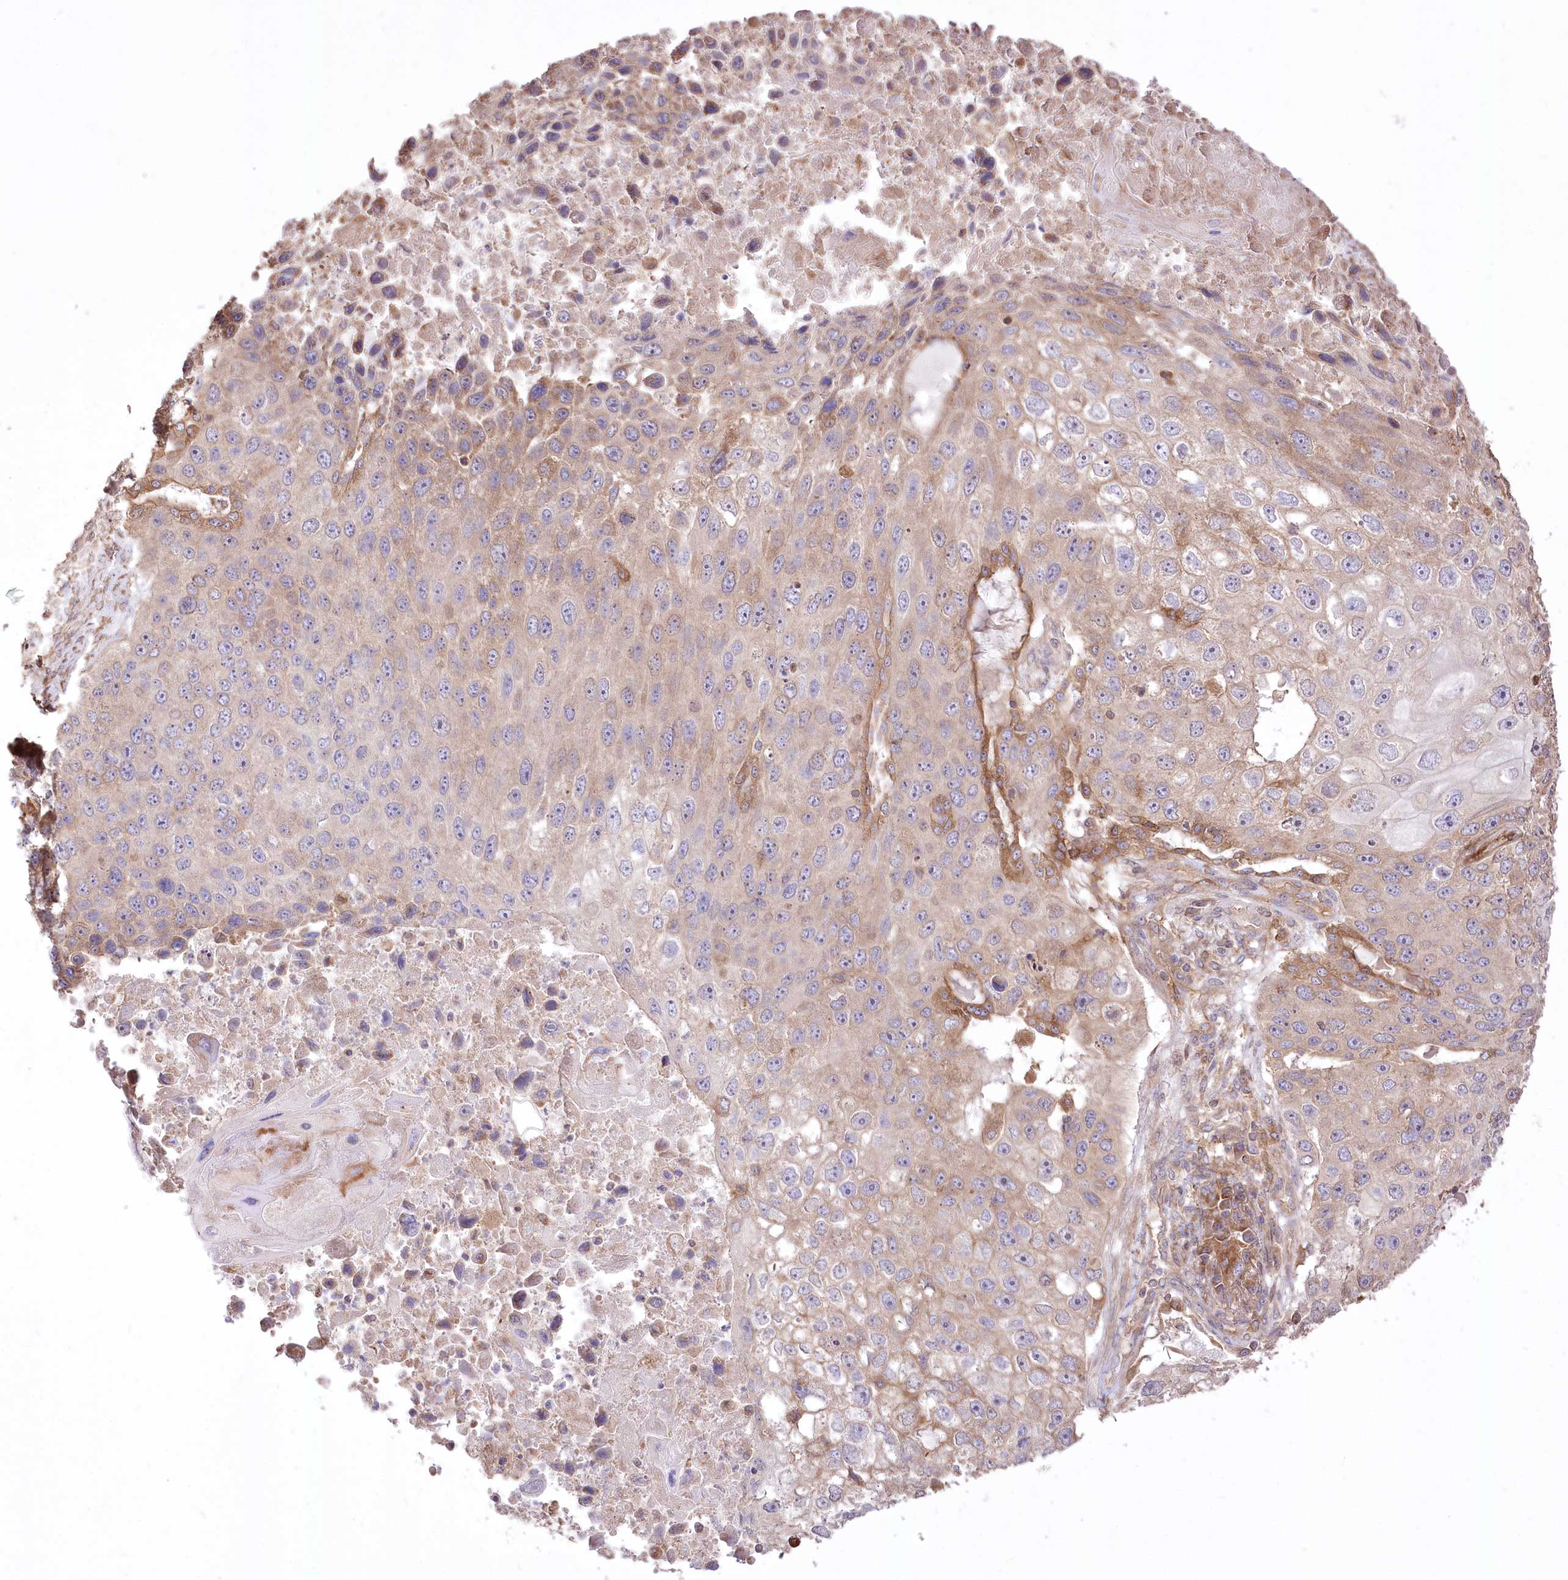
{"staining": {"intensity": "moderate", "quantity": "<25%", "location": "cytoplasmic/membranous"}, "tissue": "lung cancer", "cell_type": "Tumor cells", "image_type": "cancer", "snomed": [{"axis": "morphology", "description": "Squamous cell carcinoma, NOS"}, {"axis": "topography", "description": "Lung"}], "caption": "A high-resolution histopathology image shows IHC staining of lung cancer (squamous cell carcinoma), which shows moderate cytoplasmic/membranous expression in approximately <25% of tumor cells.", "gene": "XYLB", "patient": {"sex": "male", "age": 61}}